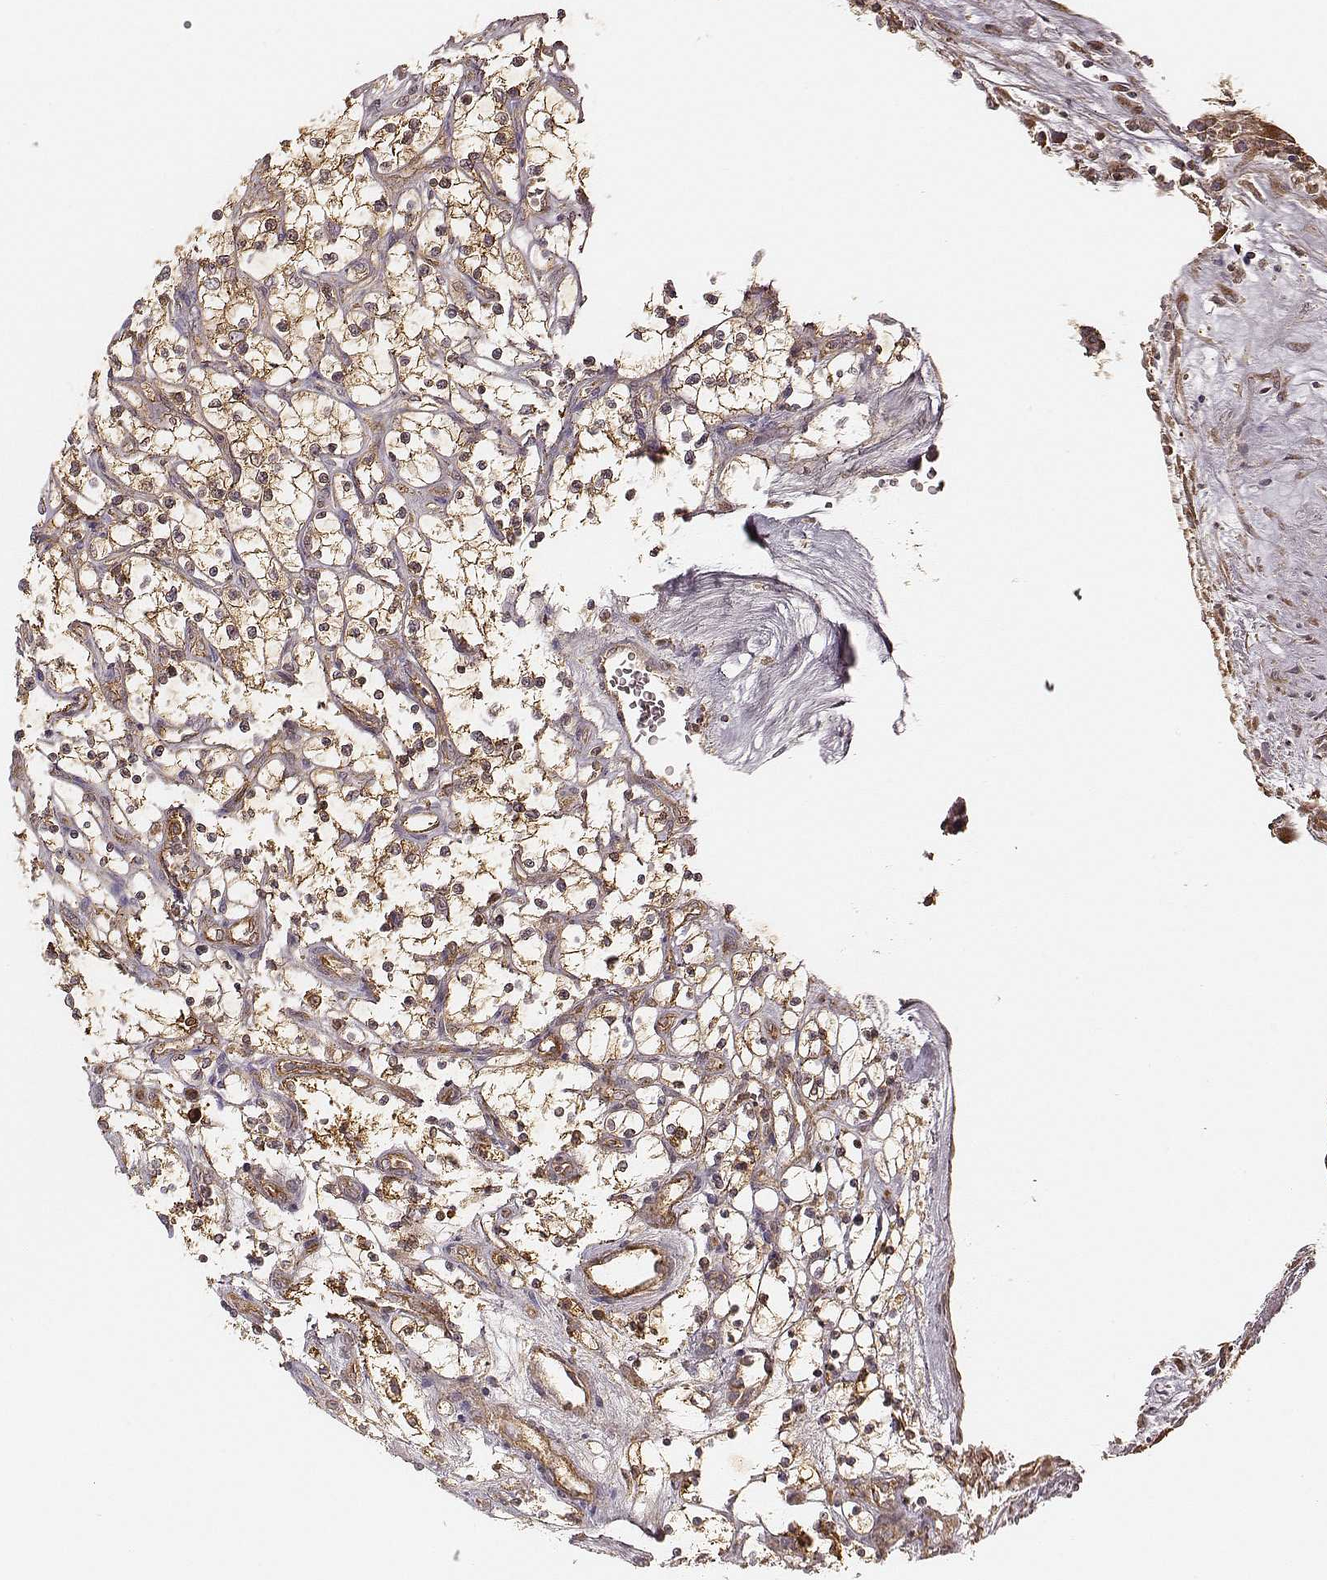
{"staining": {"intensity": "strong", "quantity": ">75%", "location": "cytoplasmic/membranous"}, "tissue": "renal cancer", "cell_type": "Tumor cells", "image_type": "cancer", "snomed": [{"axis": "morphology", "description": "Adenocarcinoma, NOS"}, {"axis": "topography", "description": "Kidney"}], "caption": "Protein staining displays strong cytoplasmic/membranous expression in about >75% of tumor cells in adenocarcinoma (renal).", "gene": "CARS1", "patient": {"sex": "female", "age": 69}}